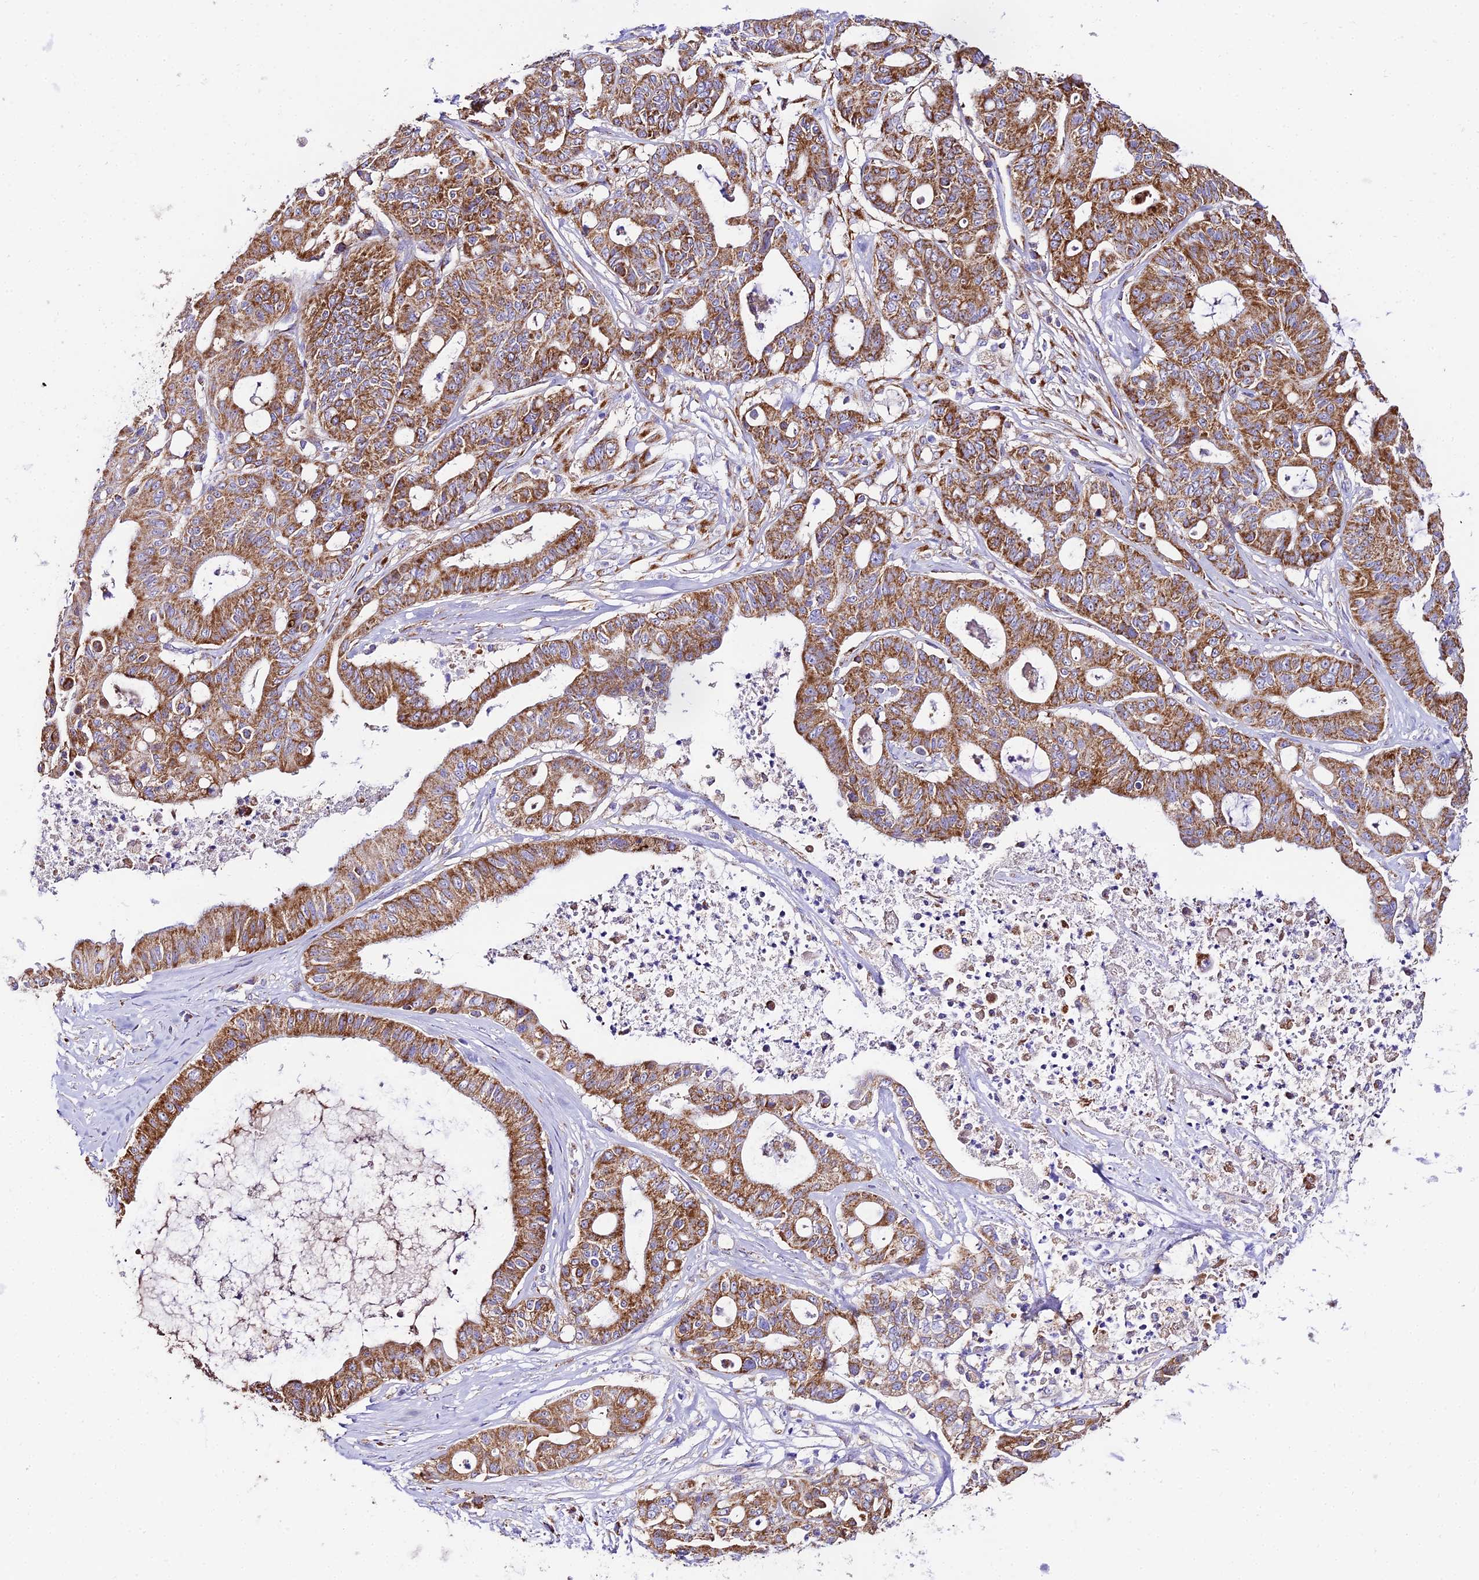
{"staining": {"intensity": "moderate", "quantity": ">75%", "location": "cytoplasmic/membranous"}, "tissue": "ovarian cancer", "cell_type": "Tumor cells", "image_type": "cancer", "snomed": [{"axis": "morphology", "description": "Cystadenocarcinoma, mucinous, NOS"}, {"axis": "topography", "description": "Ovary"}], "caption": "Immunohistochemistry staining of ovarian cancer, which shows medium levels of moderate cytoplasmic/membranous expression in approximately >75% of tumor cells indicating moderate cytoplasmic/membranous protein positivity. The staining was performed using DAB (brown) for protein detection and nuclei were counterstained in hematoxylin (blue).", "gene": "OCIAD1", "patient": {"sex": "female", "age": 70}}